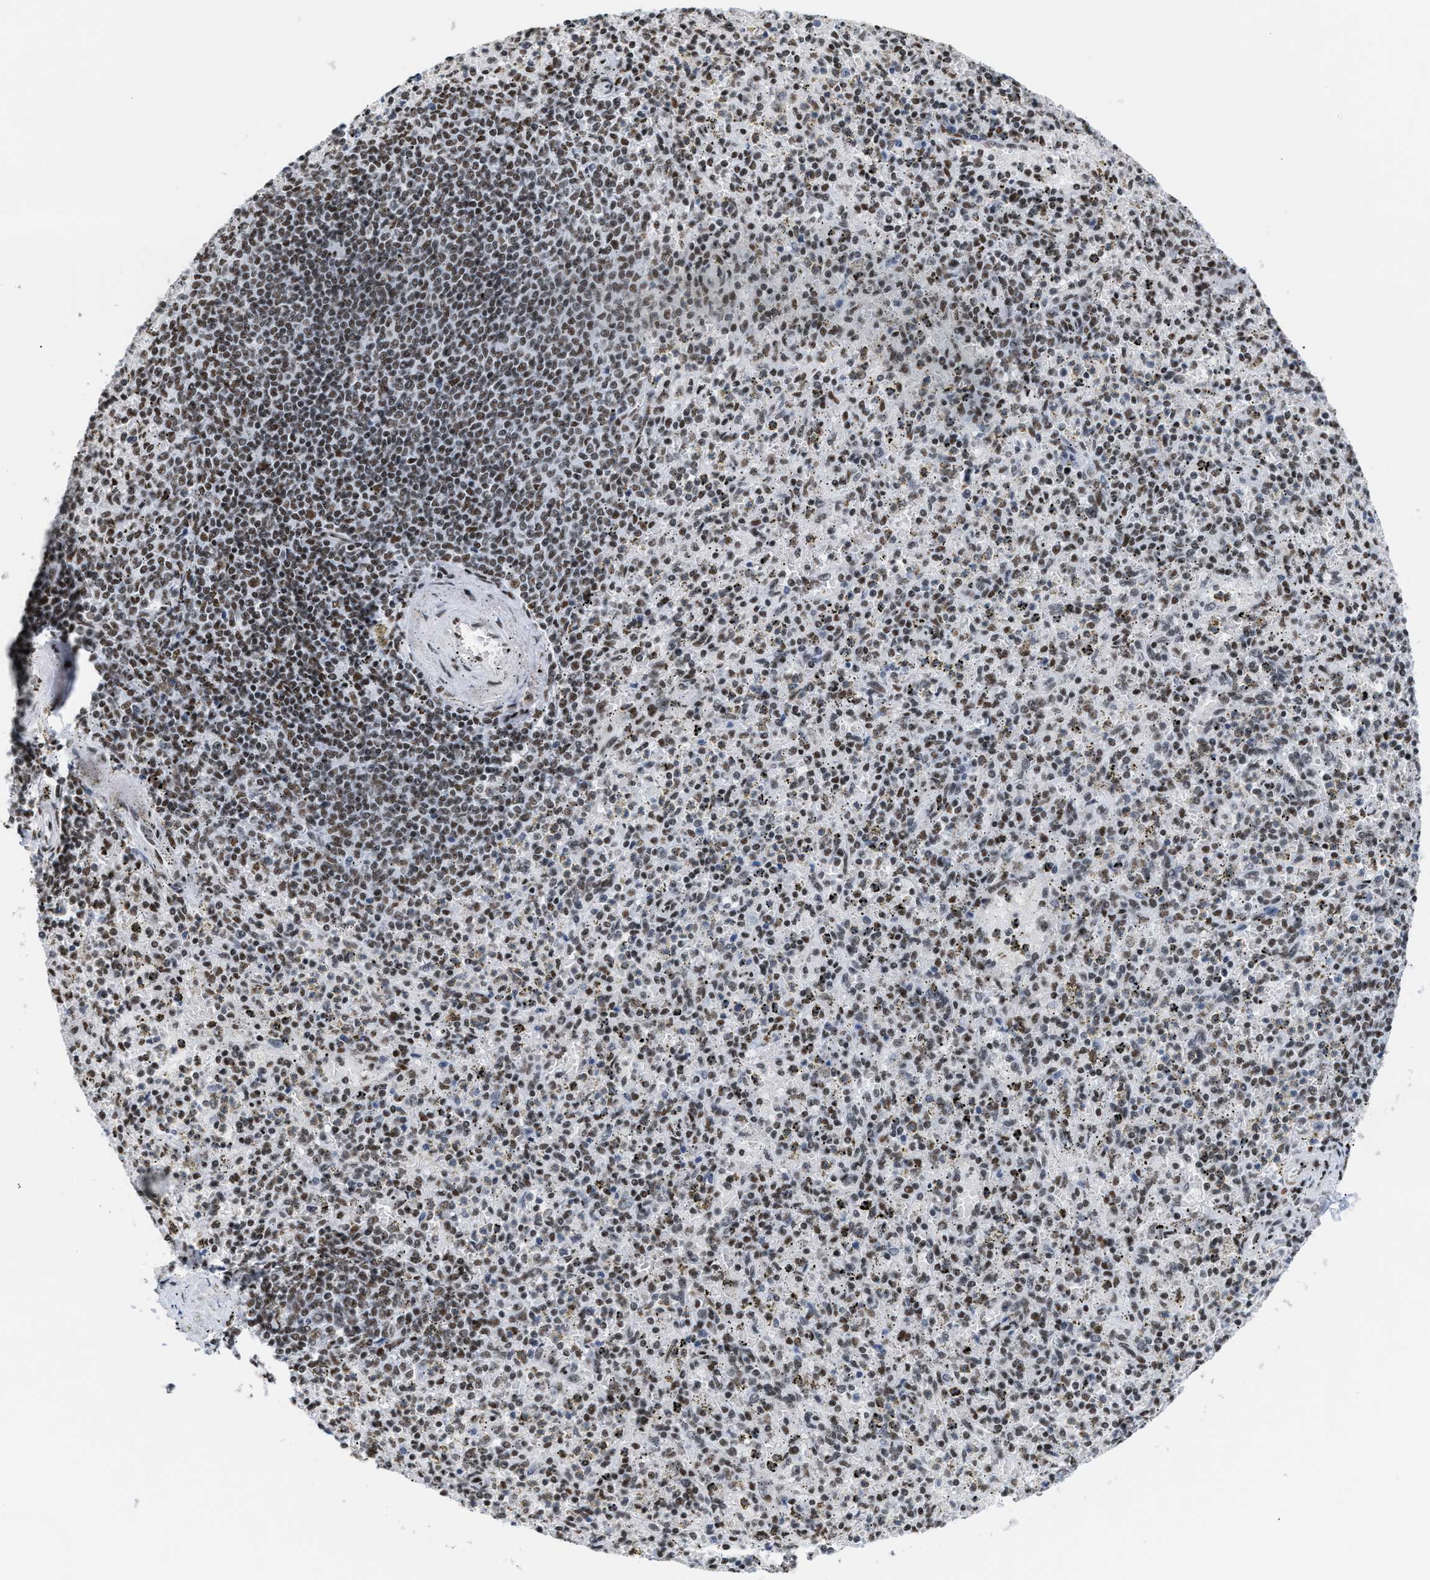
{"staining": {"intensity": "moderate", "quantity": ">75%", "location": "nuclear"}, "tissue": "spleen", "cell_type": "Cells in red pulp", "image_type": "normal", "snomed": [{"axis": "morphology", "description": "Normal tissue, NOS"}, {"axis": "topography", "description": "Spleen"}], "caption": "Protein staining demonstrates moderate nuclear staining in approximately >75% of cells in red pulp in benign spleen.", "gene": "CCAR2", "patient": {"sex": "male", "age": 72}}